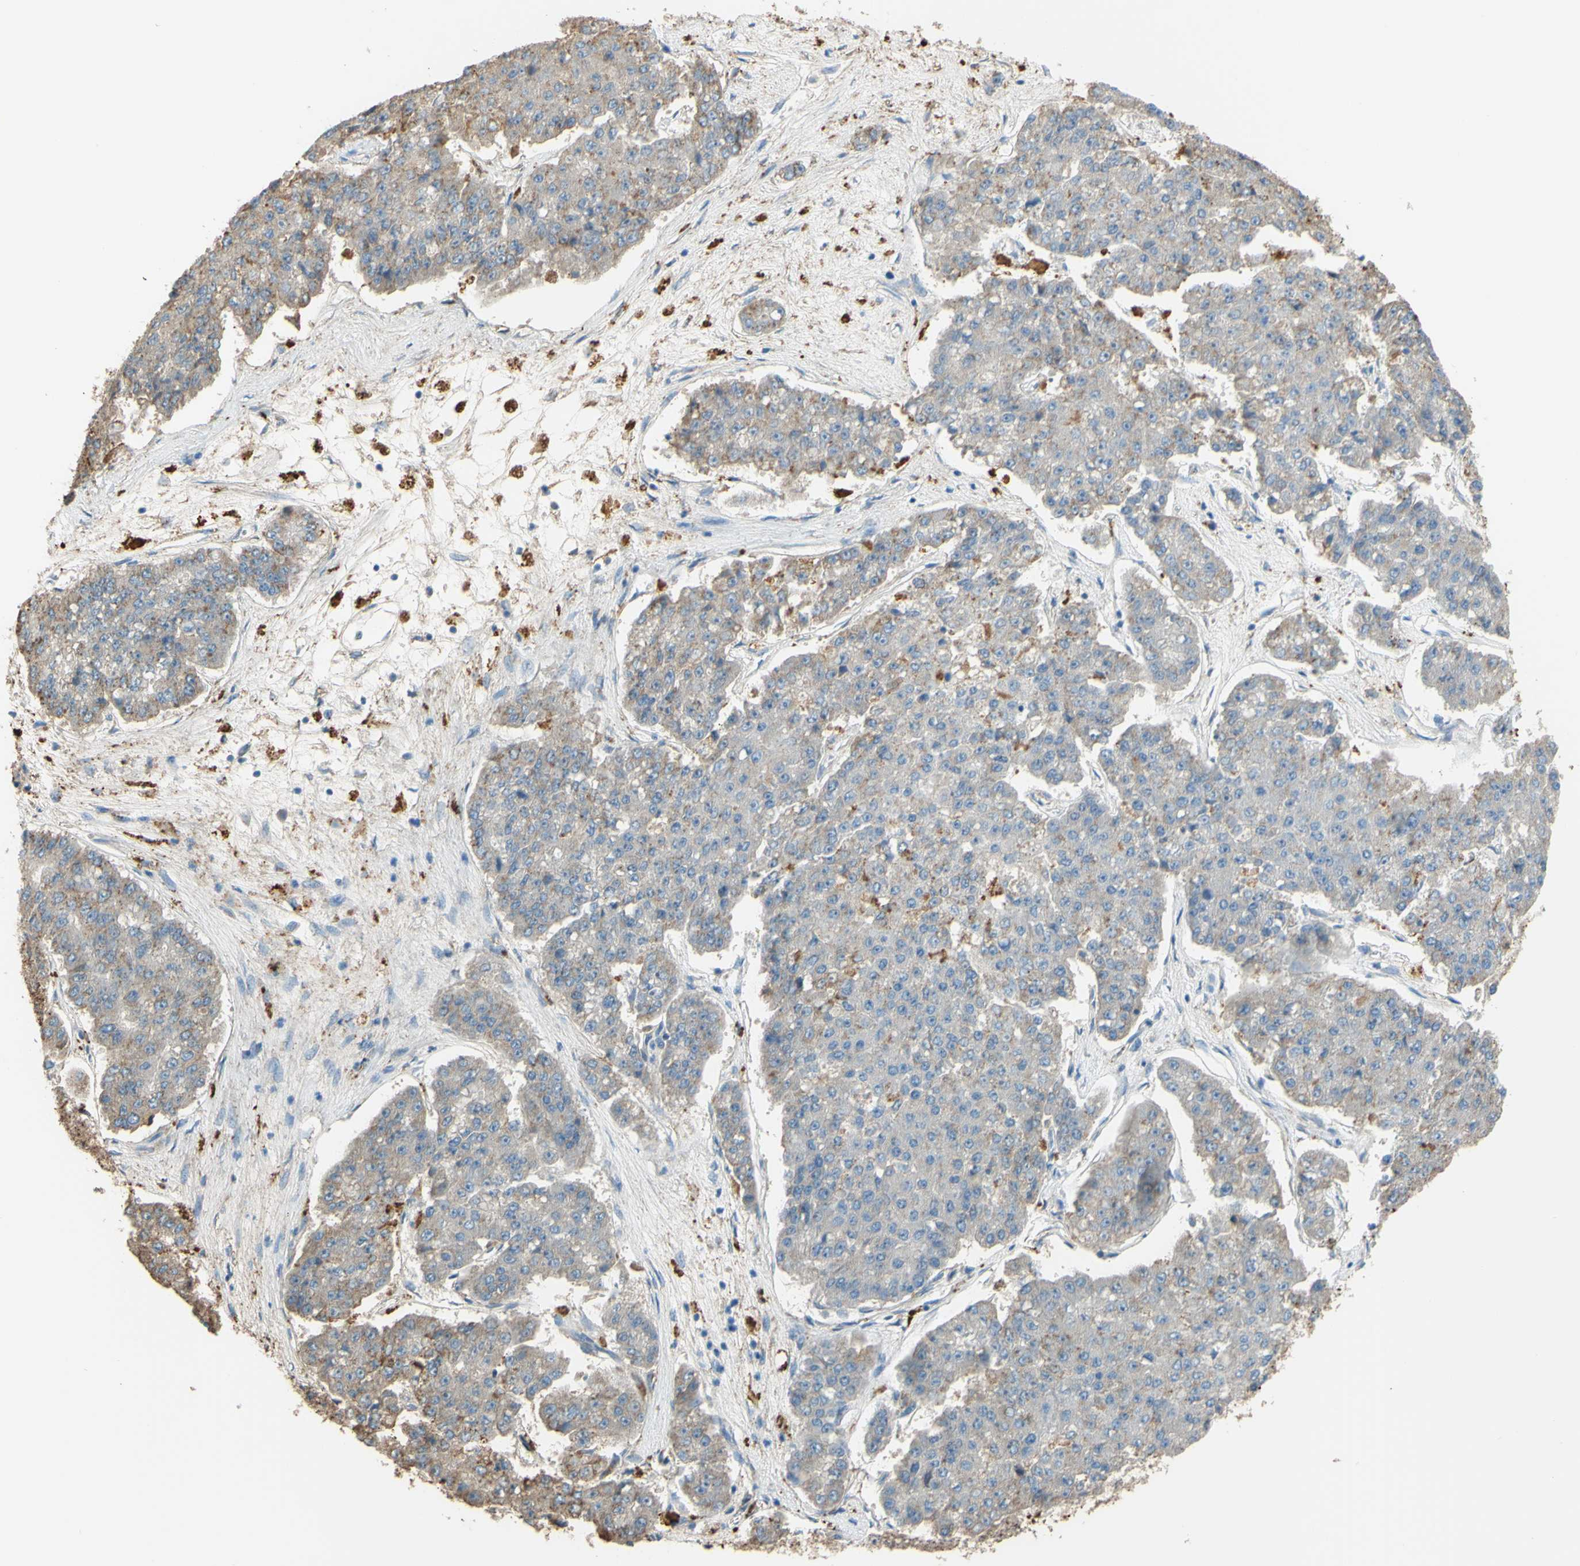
{"staining": {"intensity": "weak", "quantity": "25%-75%", "location": "cytoplasmic/membranous"}, "tissue": "pancreatic cancer", "cell_type": "Tumor cells", "image_type": "cancer", "snomed": [{"axis": "morphology", "description": "Adenocarcinoma, NOS"}, {"axis": "topography", "description": "Pancreas"}], "caption": "Protein staining displays weak cytoplasmic/membranous expression in approximately 25%-75% of tumor cells in adenocarcinoma (pancreatic). The staining is performed using DAB brown chromogen to label protein expression. The nuclei are counter-stained blue using hematoxylin.", "gene": "CTSD", "patient": {"sex": "male", "age": 50}}